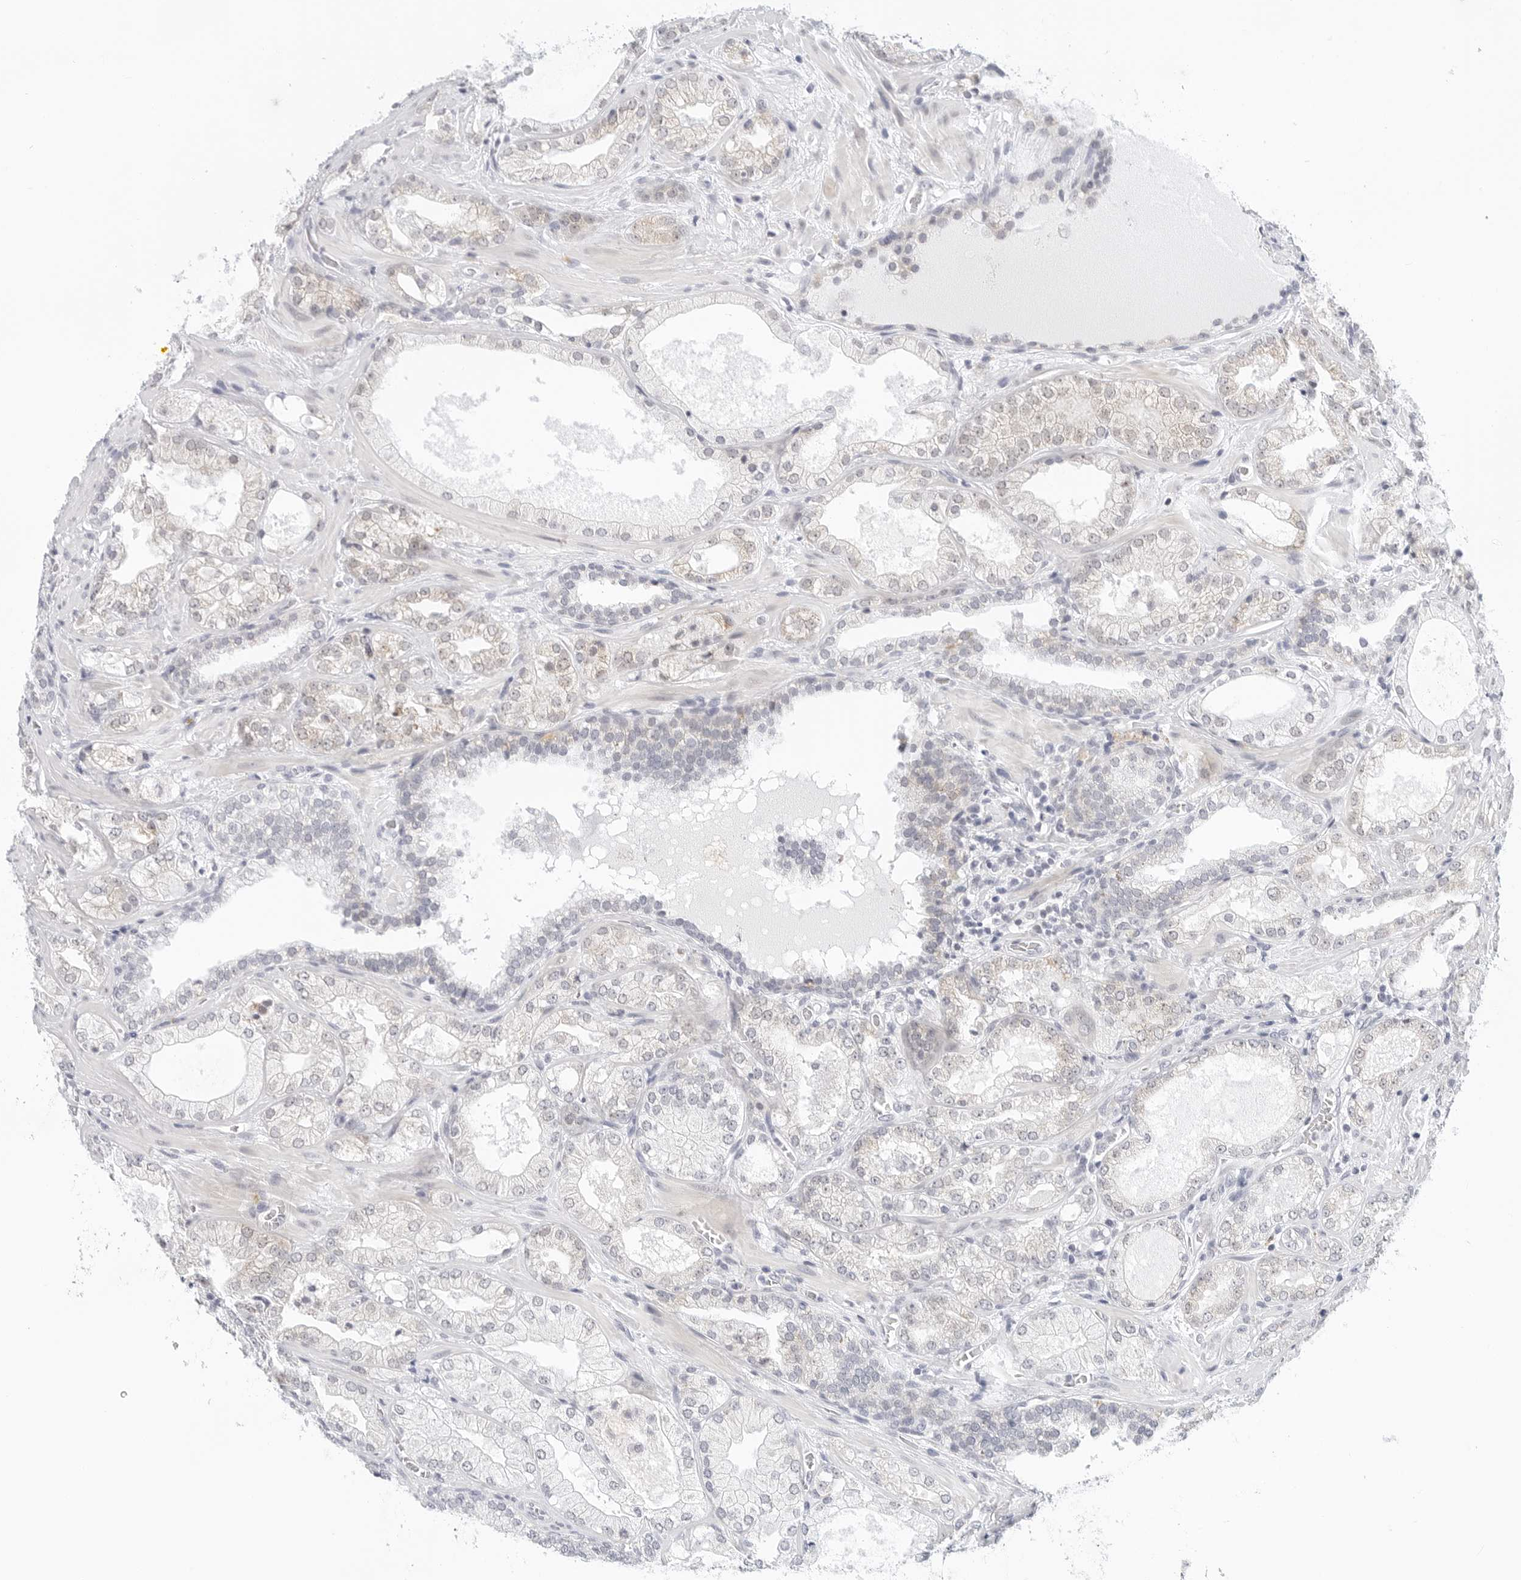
{"staining": {"intensity": "negative", "quantity": "none", "location": "none"}, "tissue": "prostate cancer", "cell_type": "Tumor cells", "image_type": "cancer", "snomed": [{"axis": "morphology", "description": "Adenocarcinoma, High grade"}, {"axis": "topography", "description": "Prostate"}], "caption": "Immunohistochemical staining of human prostate cancer (high-grade adenocarcinoma) displays no significant expression in tumor cells.", "gene": "TSEN2", "patient": {"sex": "male", "age": 58}}